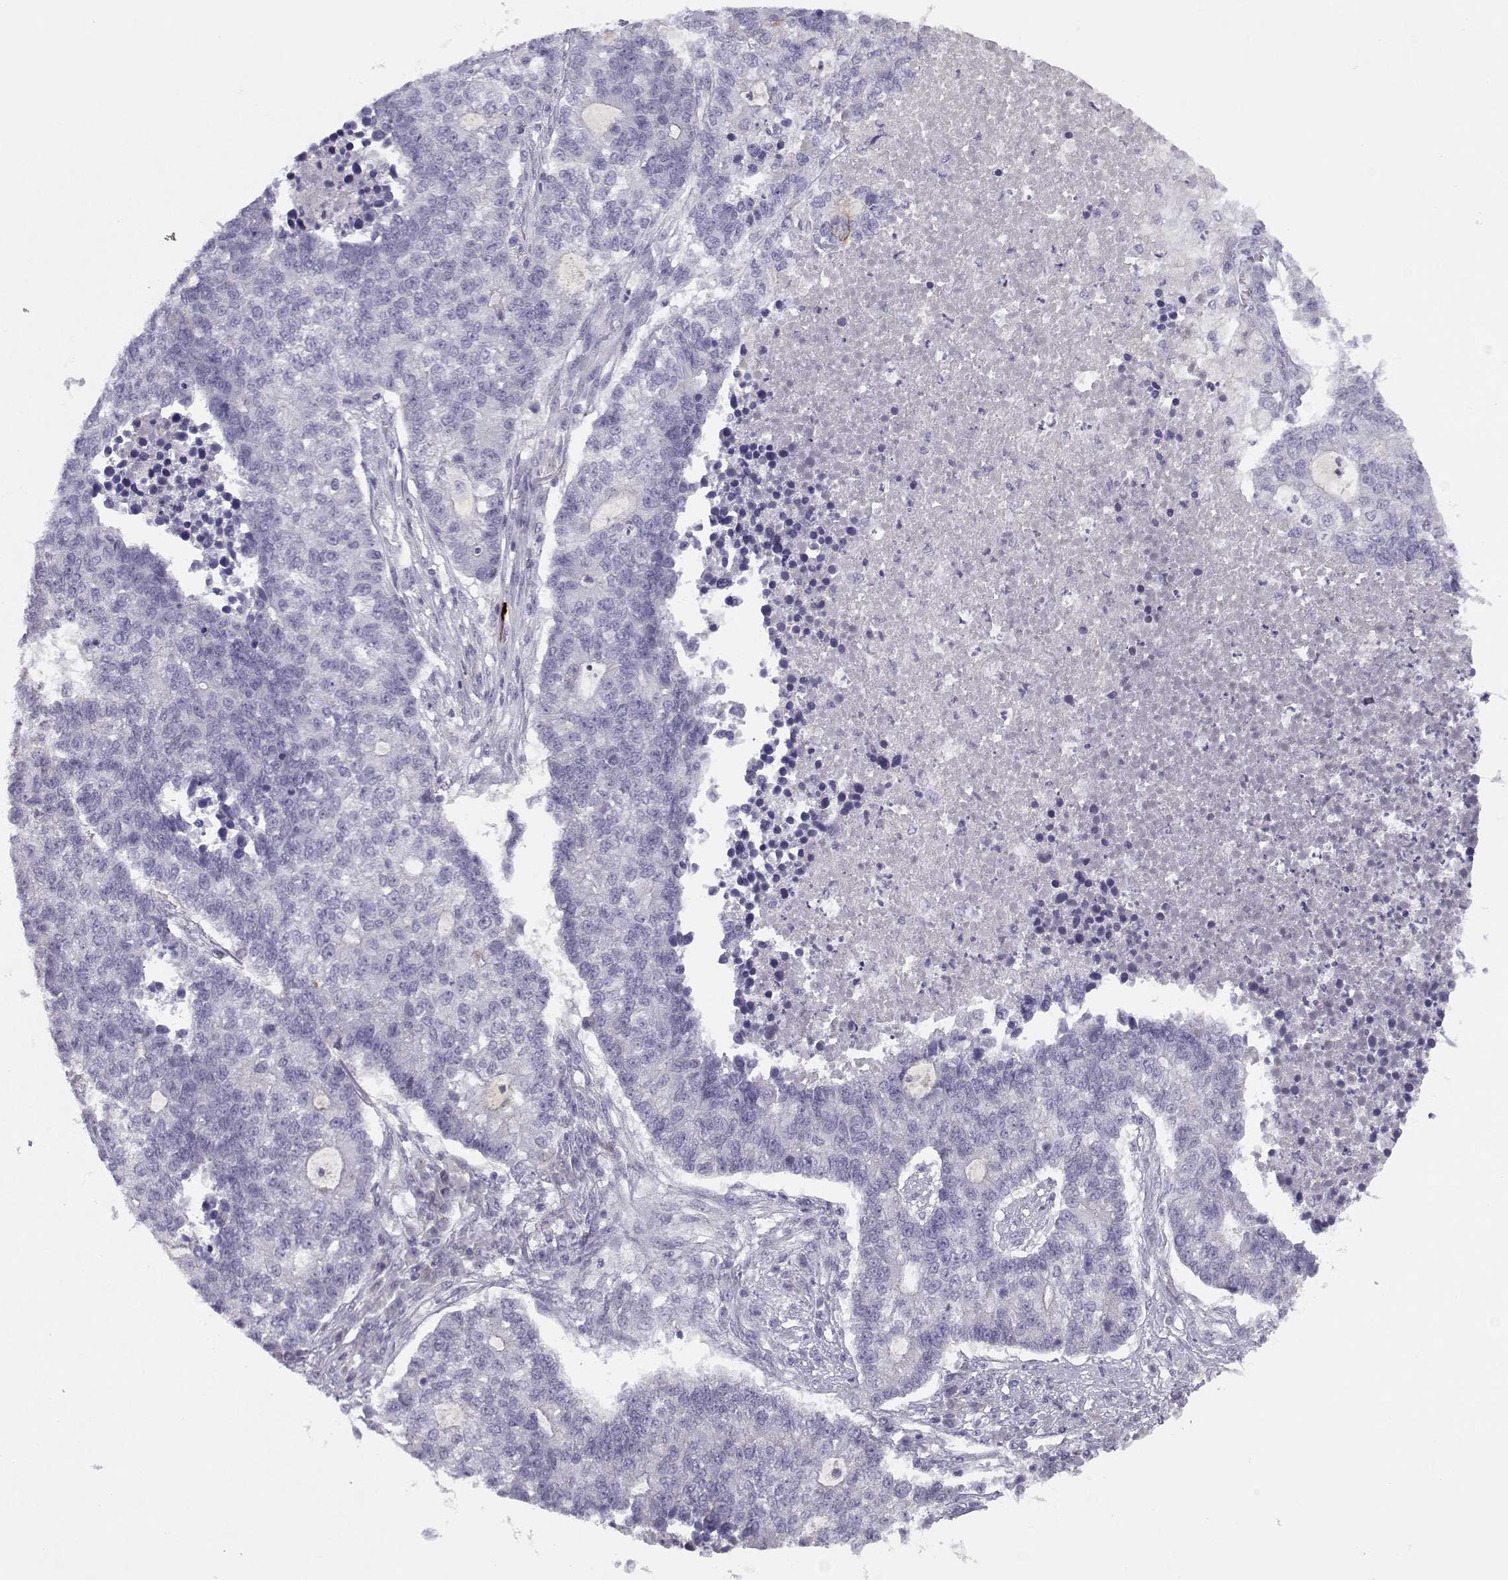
{"staining": {"intensity": "negative", "quantity": "none", "location": "none"}, "tissue": "lung cancer", "cell_type": "Tumor cells", "image_type": "cancer", "snomed": [{"axis": "morphology", "description": "Adenocarcinoma, NOS"}, {"axis": "topography", "description": "Lung"}], "caption": "There is no significant positivity in tumor cells of lung cancer.", "gene": "CFAP77", "patient": {"sex": "male", "age": 57}}